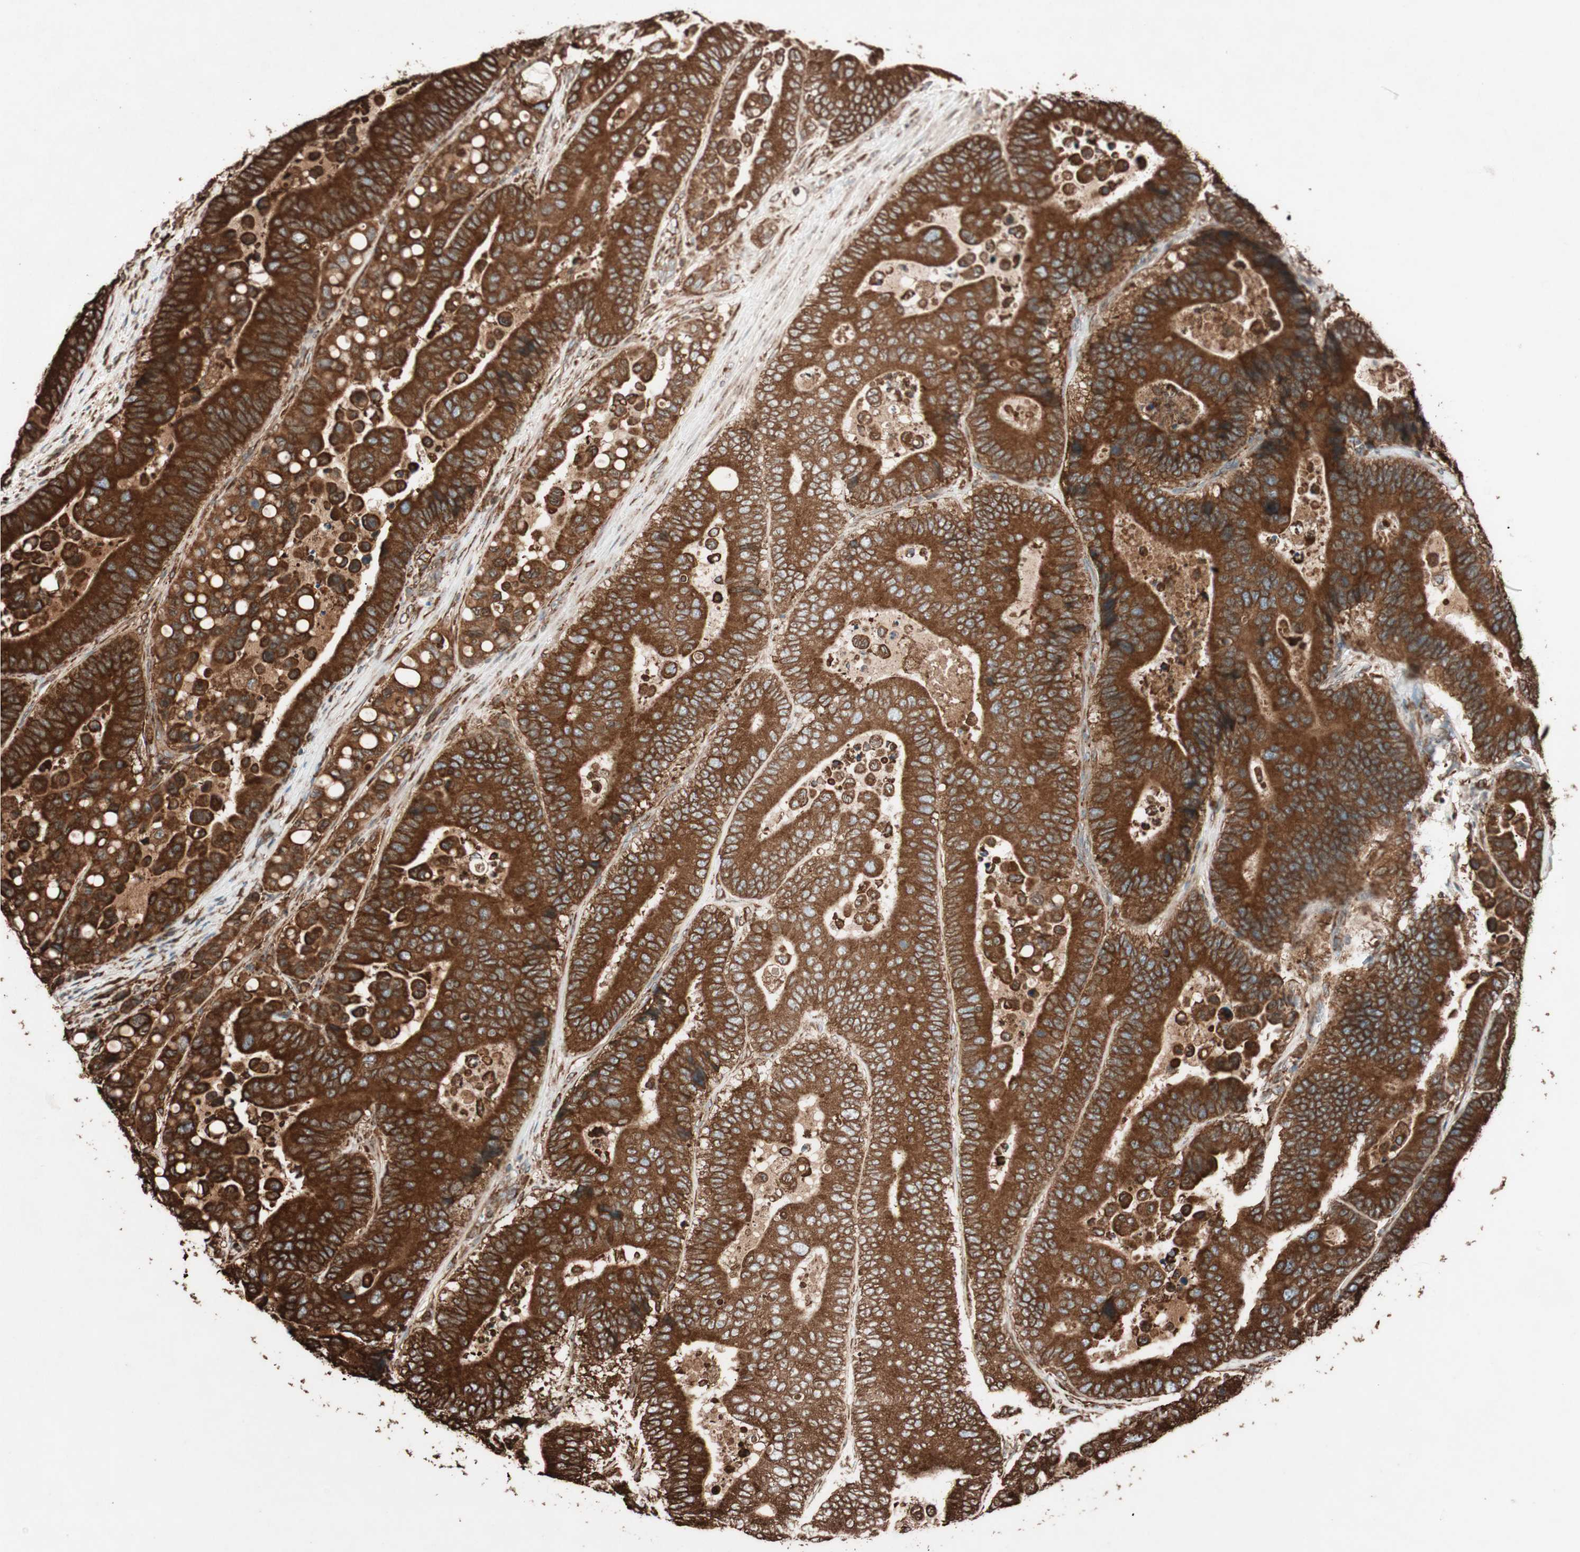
{"staining": {"intensity": "strong", "quantity": ">75%", "location": "cytoplasmic/membranous"}, "tissue": "colorectal cancer", "cell_type": "Tumor cells", "image_type": "cancer", "snomed": [{"axis": "morphology", "description": "Normal tissue, NOS"}, {"axis": "morphology", "description": "Adenocarcinoma, NOS"}, {"axis": "topography", "description": "Colon"}], "caption": "This image displays colorectal cancer (adenocarcinoma) stained with IHC to label a protein in brown. The cytoplasmic/membranous of tumor cells show strong positivity for the protein. Nuclei are counter-stained blue.", "gene": "VEGFA", "patient": {"sex": "male", "age": 82}}